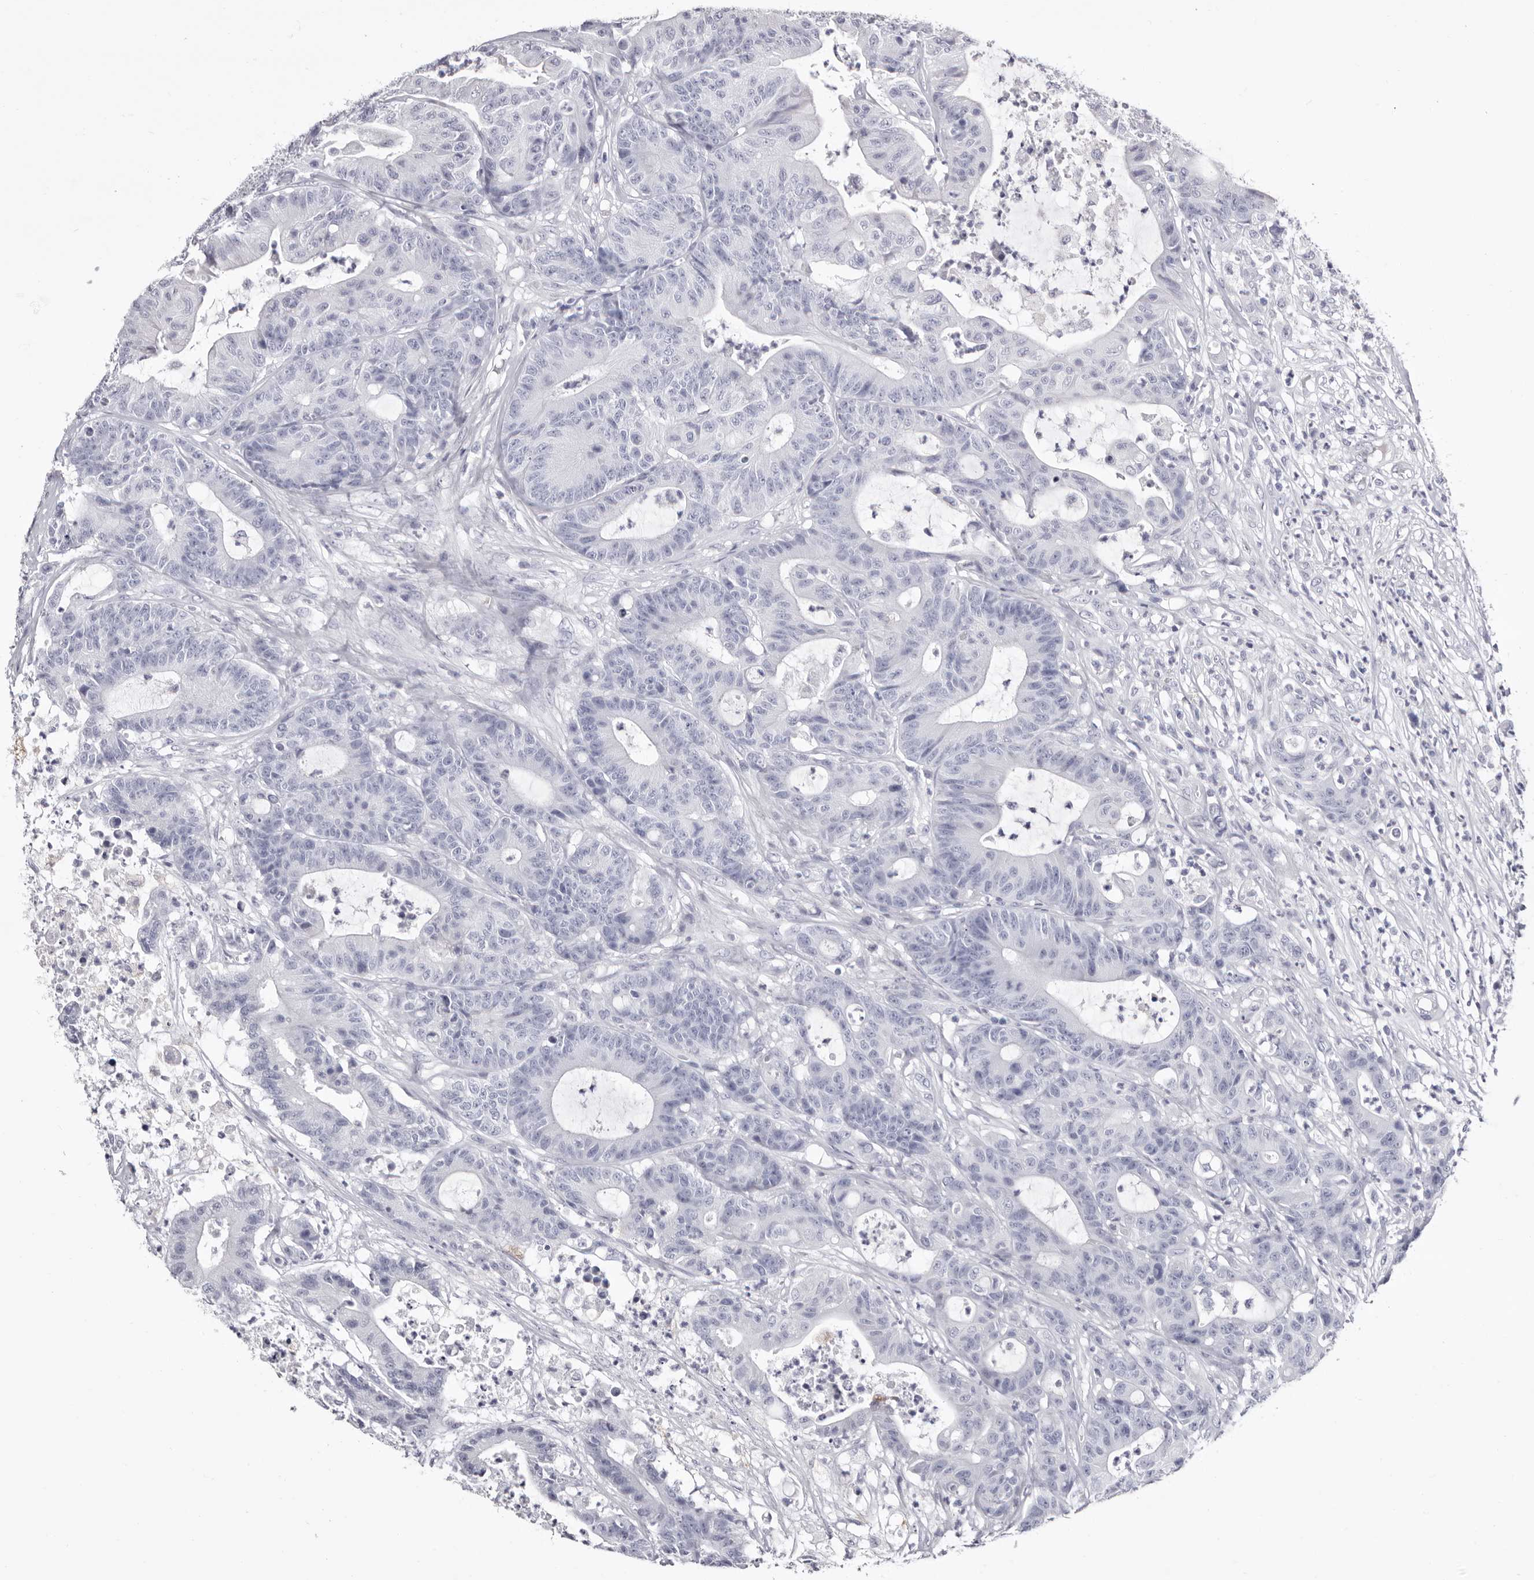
{"staining": {"intensity": "negative", "quantity": "none", "location": "none"}, "tissue": "colorectal cancer", "cell_type": "Tumor cells", "image_type": "cancer", "snomed": [{"axis": "morphology", "description": "Adenocarcinoma, NOS"}, {"axis": "topography", "description": "Colon"}], "caption": "IHC photomicrograph of human colorectal cancer (adenocarcinoma) stained for a protein (brown), which demonstrates no staining in tumor cells. Nuclei are stained in blue.", "gene": "LPO", "patient": {"sex": "female", "age": 84}}